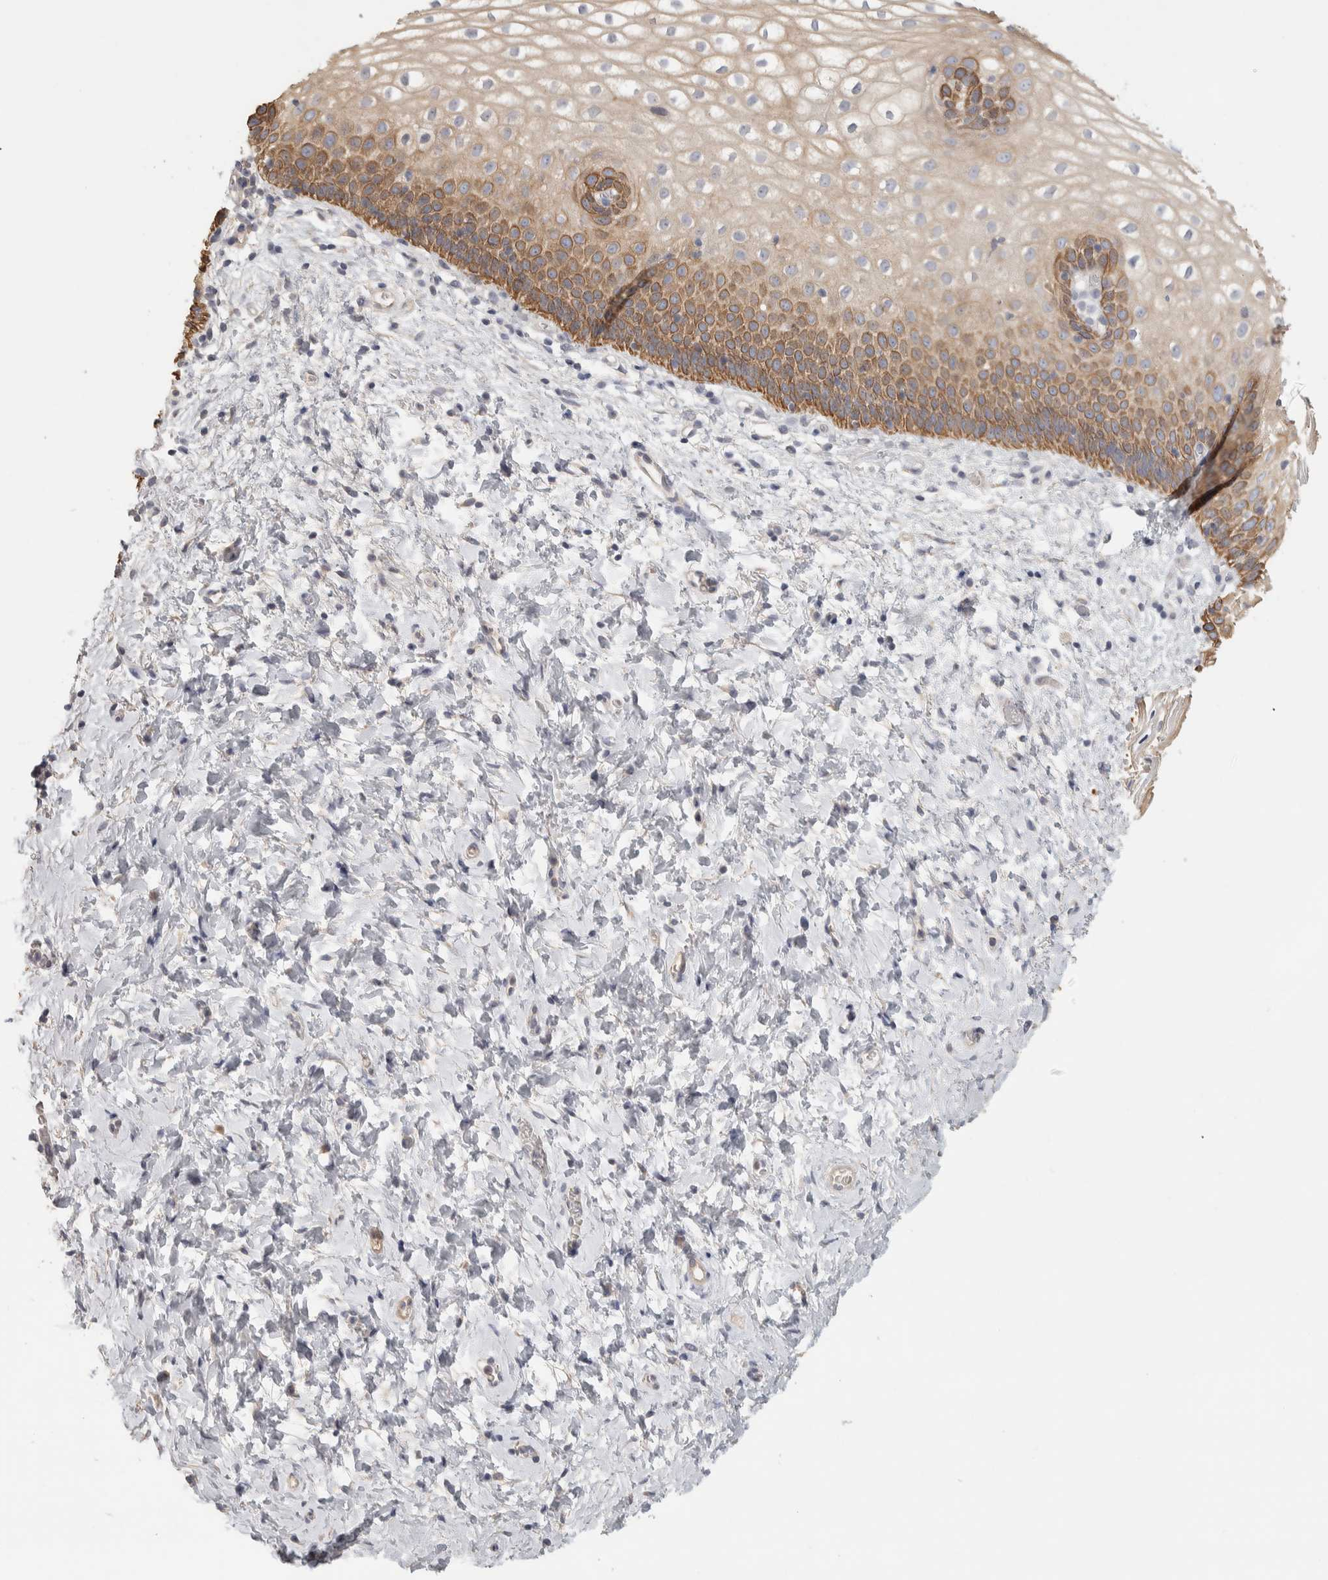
{"staining": {"intensity": "moderate", "quantity": ">75%", "location": "cytoplasmic/membranous"}, "tissue": "cervix", "cell_type": "Squamous epithelial cells", "image_type": "normal", "snomed": [{"axis": "morphology", "description": "Normal tissue, NOS"}, {"axis": "topography", "description": "Cervix"}], "caption": "Protein analysis of unremarkable cervix reveals moderate cytoplasmic/membranous expression in about >75% of squamous epithelial cells.", "gene": "DCXR", "patient": {"sex": "female", "age": 72}}